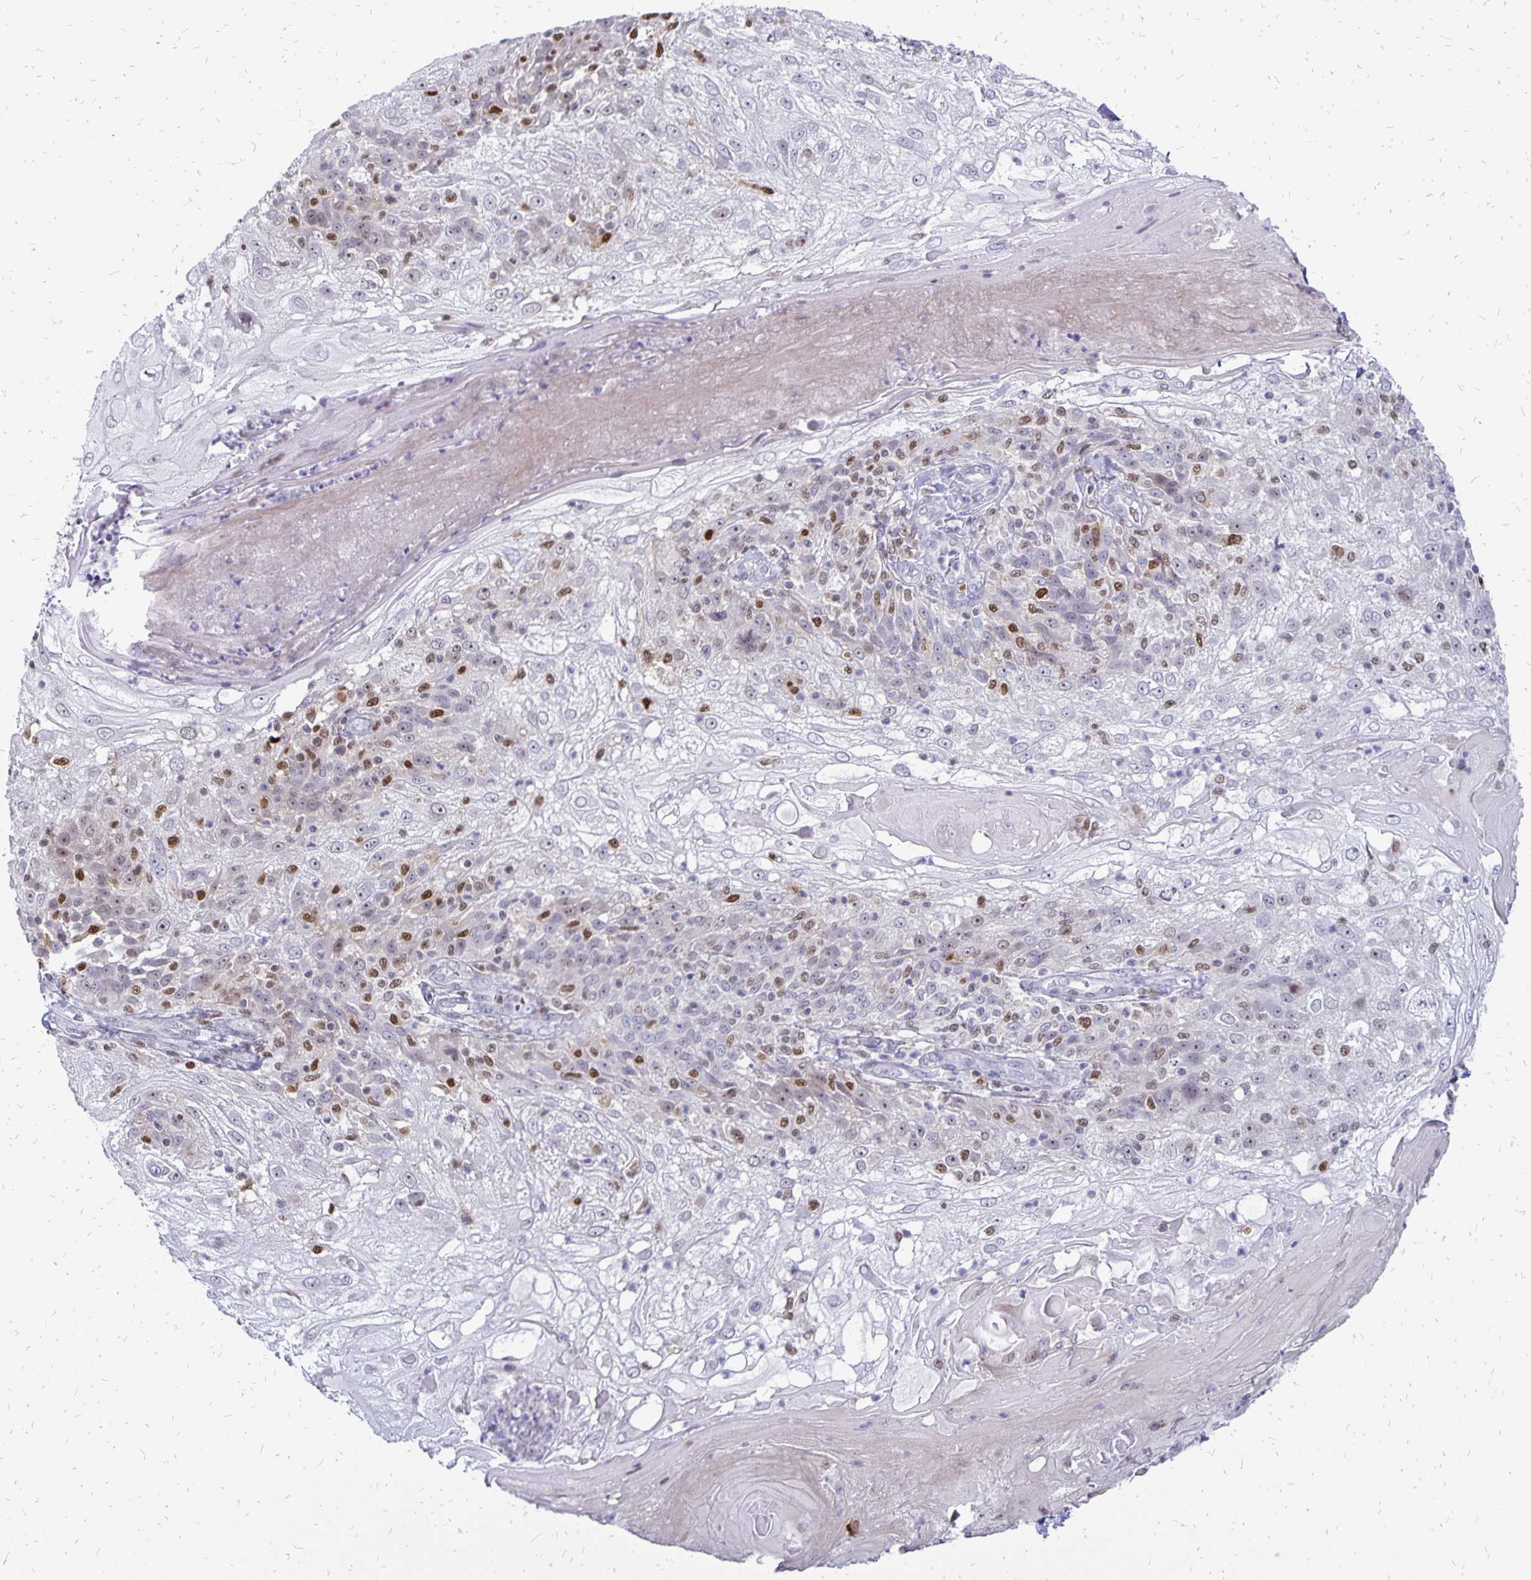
{"staining": {"intensity": "weak", "quantity": "<25%", "location": "nuclear"}, "tissue": "skin cancer", "cell_type": "Tumor cells", "image_type": "cancer", "snomed": [{"axis": "morphology", "description": "Normal tissue, NOS"}, {"axis": "morphology", "description": "Squamous cell carcinoma, NOS"}, {"axis": "topography", "description": "Skin"}], "caption": "There is no significant expression in tumor cells of skin cancer. (Immunohistochemistry, brightfield microscopy, high magnification).", "gene": "DCK", "patient": {"sex": "female", "age": 83}}